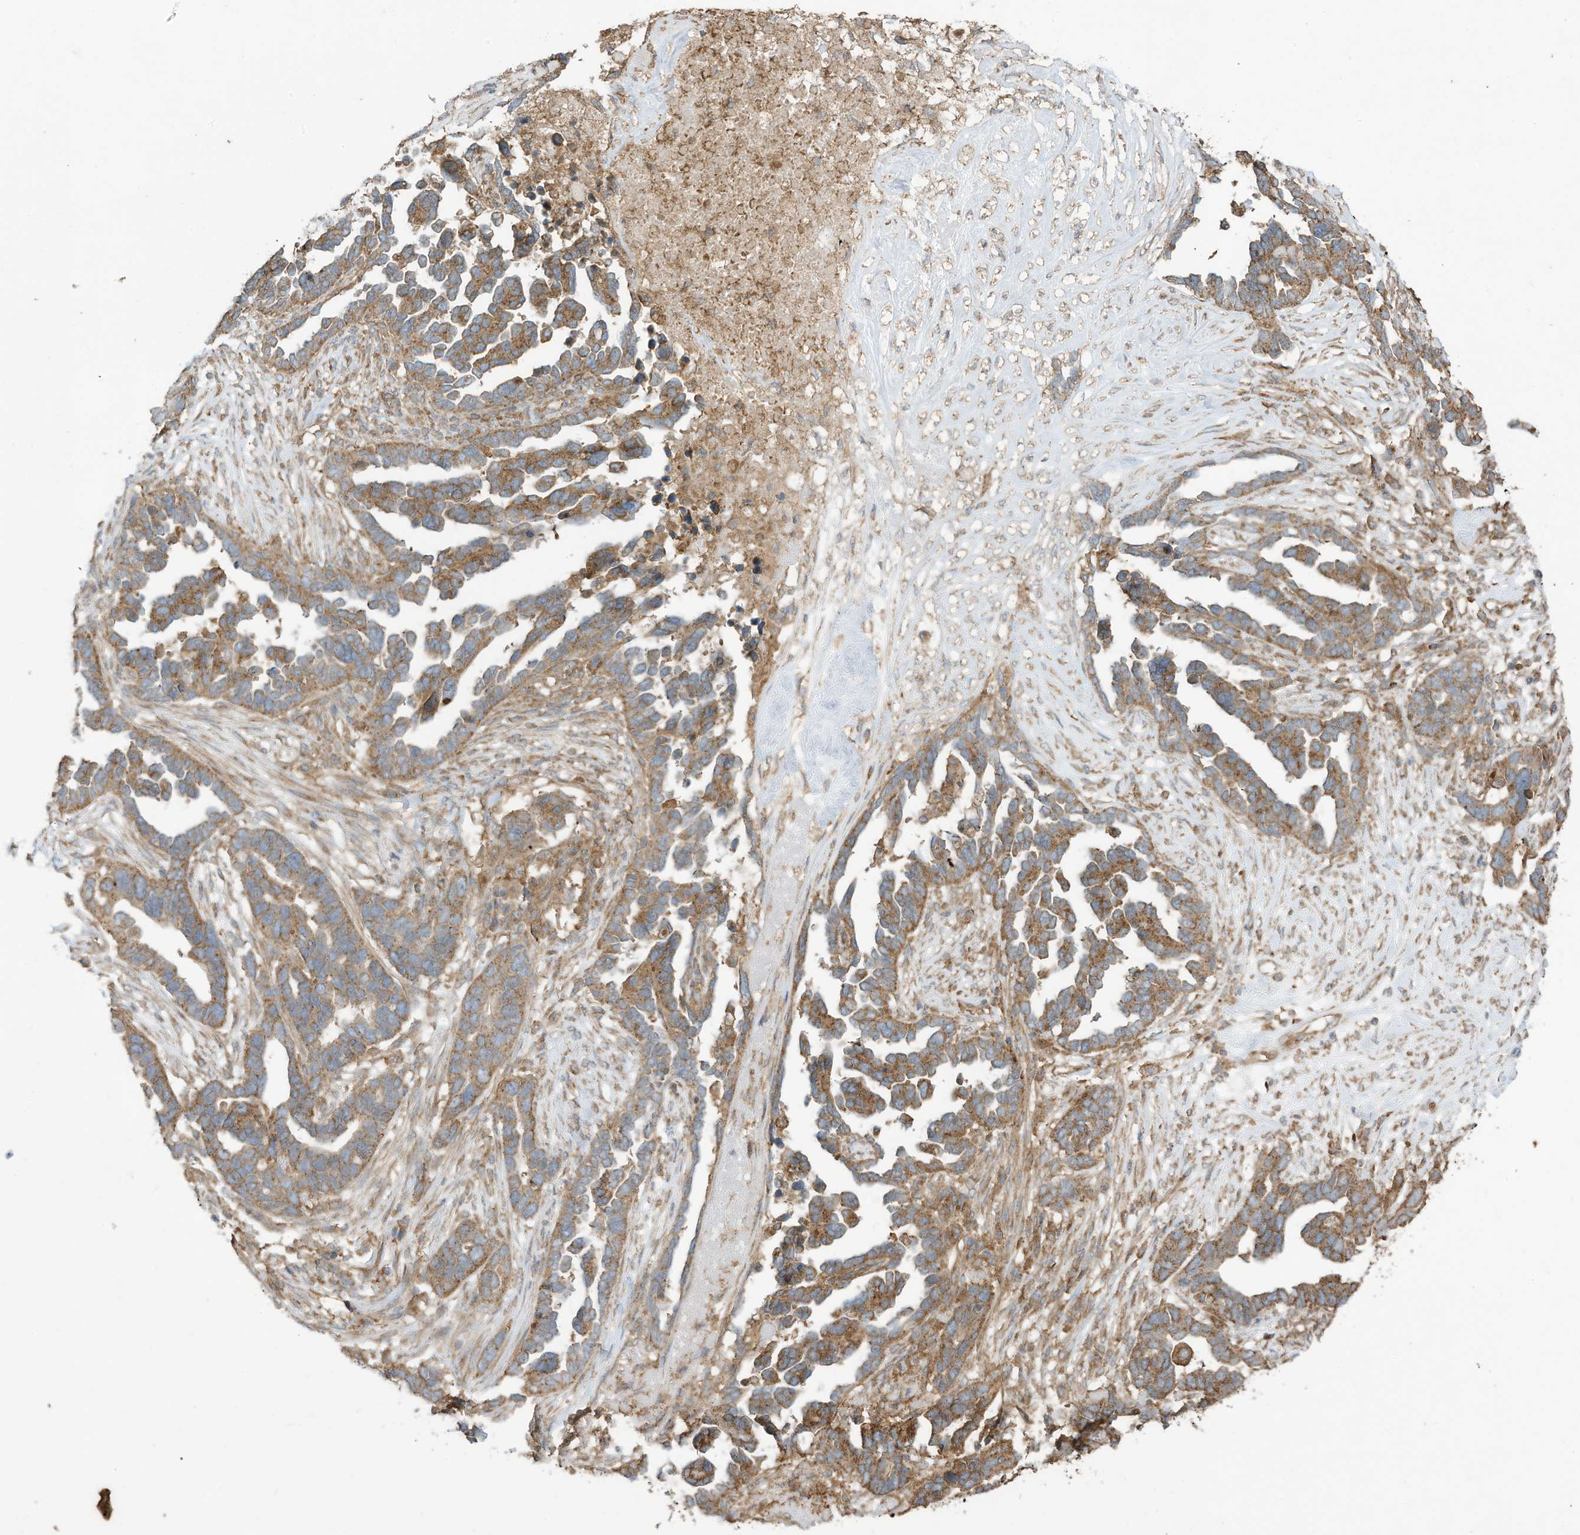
{"staining": {"intensity": "moderate", "quantity": ">75%", "location": "cytoplasmic/membranous"}, "tissue": "ovarian cancer", "cell_type": "Tumor cells", "image_type": "cancer", "snomed": [{"axis": "morphology", "description": "Cystadenocarcinoma, serous, NOS"}, {"axis": "topography", "description": "Ovary"}], "caption": "Ovarian cancer stained with DAB IHC exhibits medium levels of moderate cytoplasmic/membranous positivity in about >75% of tumor cells.", "gene": "CGAS", "patient": {"sex": "female", "age": 54}}